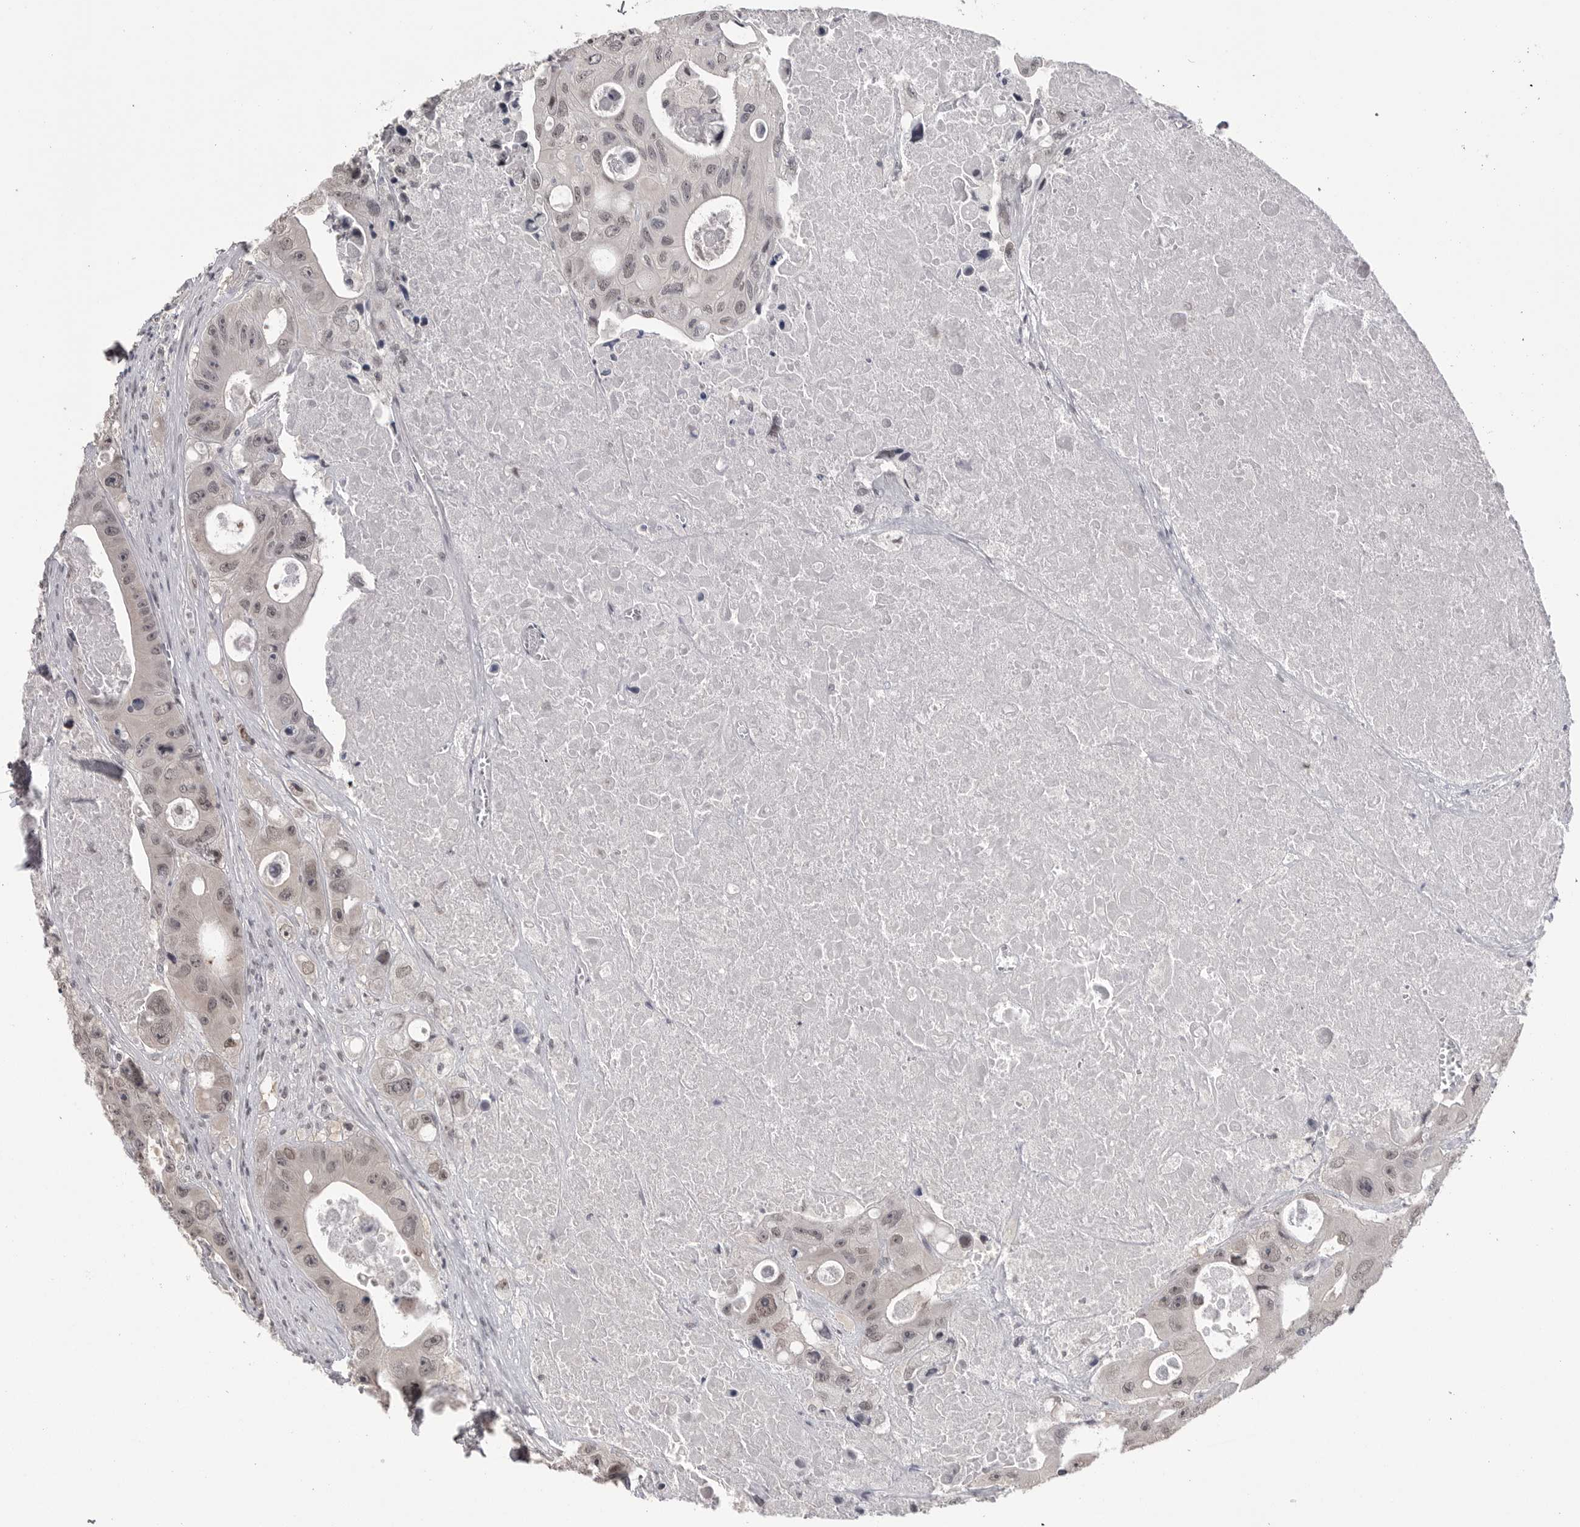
{"staining": {"intensity": "weak", "quantity": "<25%", "location": "nuclear"}, "tissue": "colorectal cancer", "cell_type": "Tumor cells", "image_type": "cancer", "snomed": [{"axis": "morphology", "description": "Adenocarcinoma, NOS"}, {"axis": "topography", "description": "Colon"}], "caption": "Image shows no protein positivity in tumor cells of colorectal cancer tissue.", "gene": "DLG2", "patient": {"sex": "female", "age": 46}}